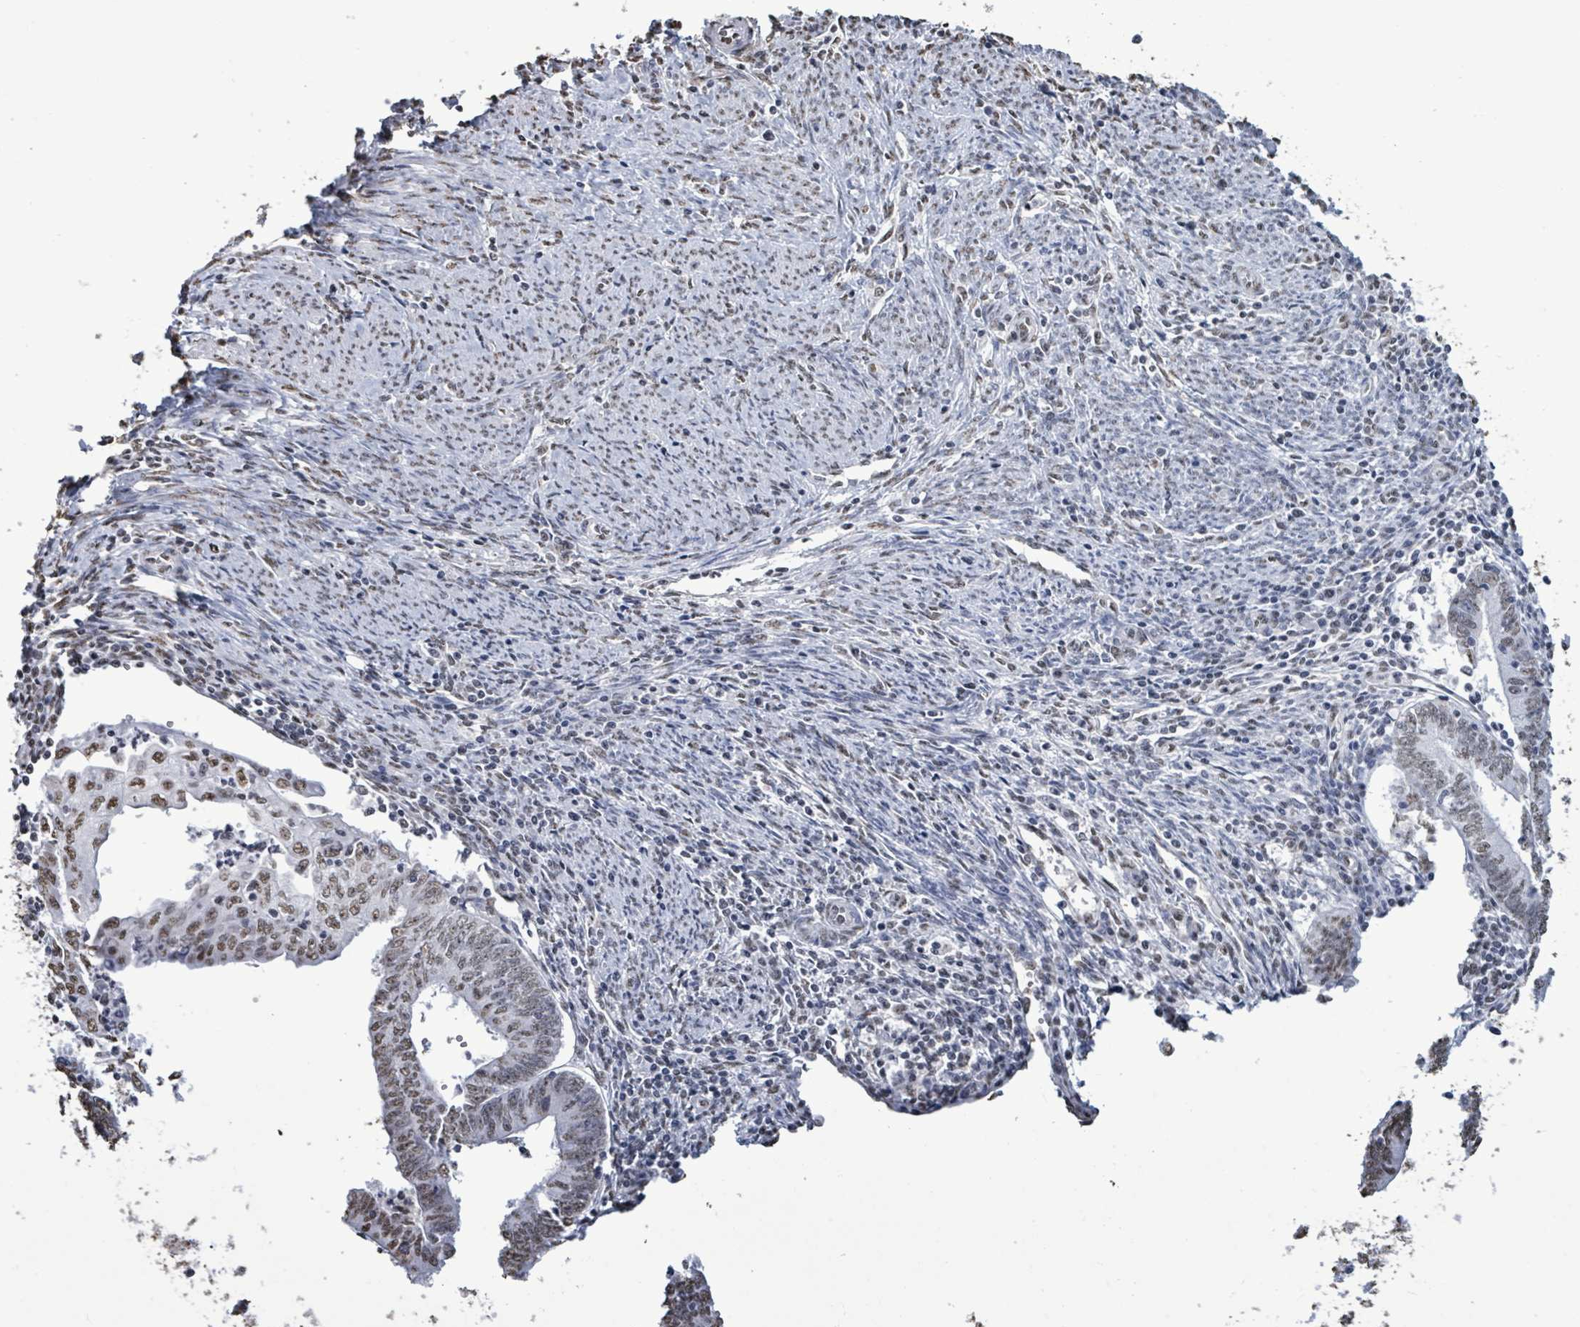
{"staining": {"intensity": "moderate", "quantity": "25%-75%", "location": "nuclear"}, "tissue": "endometrial cancer", "cell_type": "Tumor cells", "image_type": "cancer", "snomed": [{"axis": "morphology", "description": "Adenocarcinoma, NOS"}, {"axis": "topography", "description": "Endometrium"}], "caption": "Immunohistochemical staining of endometrial cancer reveals moderate nuclear protein expression in approximately 25%-75% of tumor cells.", "gene": "SAMD14", "patient": {"sex": "female", "age": 60}}